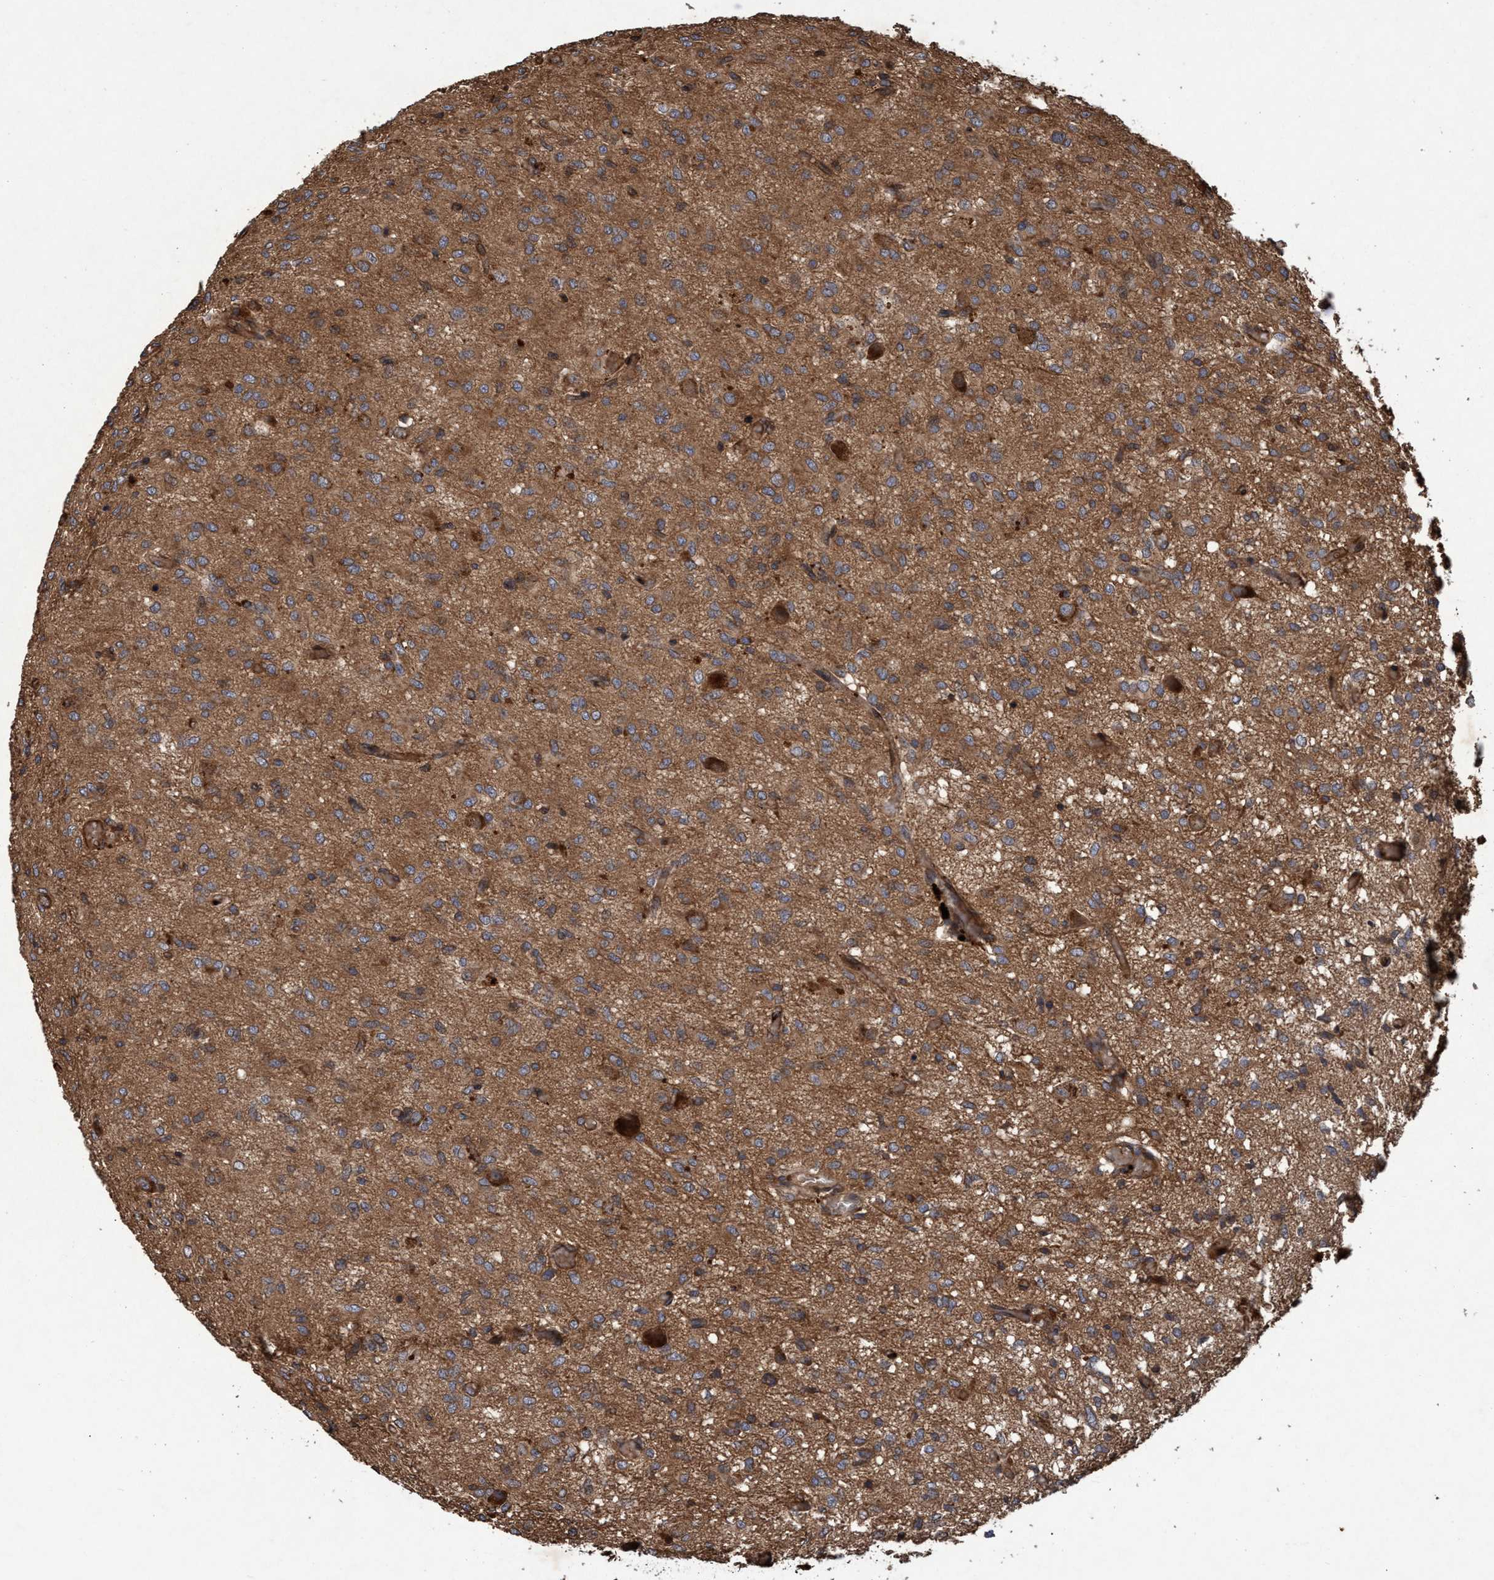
{"staining": {"intensity": "moderate", "quantity": ">75%", "location": "cytoplasmic/membranous"}, "tissue": "glioma", "cell_type": "Tumor cells", "image_type": "cancer", "snomed": [{"axis": "morphology", "description": "Glioma, malignant, High grade"}, {"axis": "topography", "description": "Brain"}], "caption": "A high-resolution micrograph shows immunohistochemistry (IHC) staining of glioma, which shows moderate cytoplasmic/membranous expression in about >75% of tumor cells.", "gene": "CHMP6", "patient": {"sex": "female", "age": 59}}